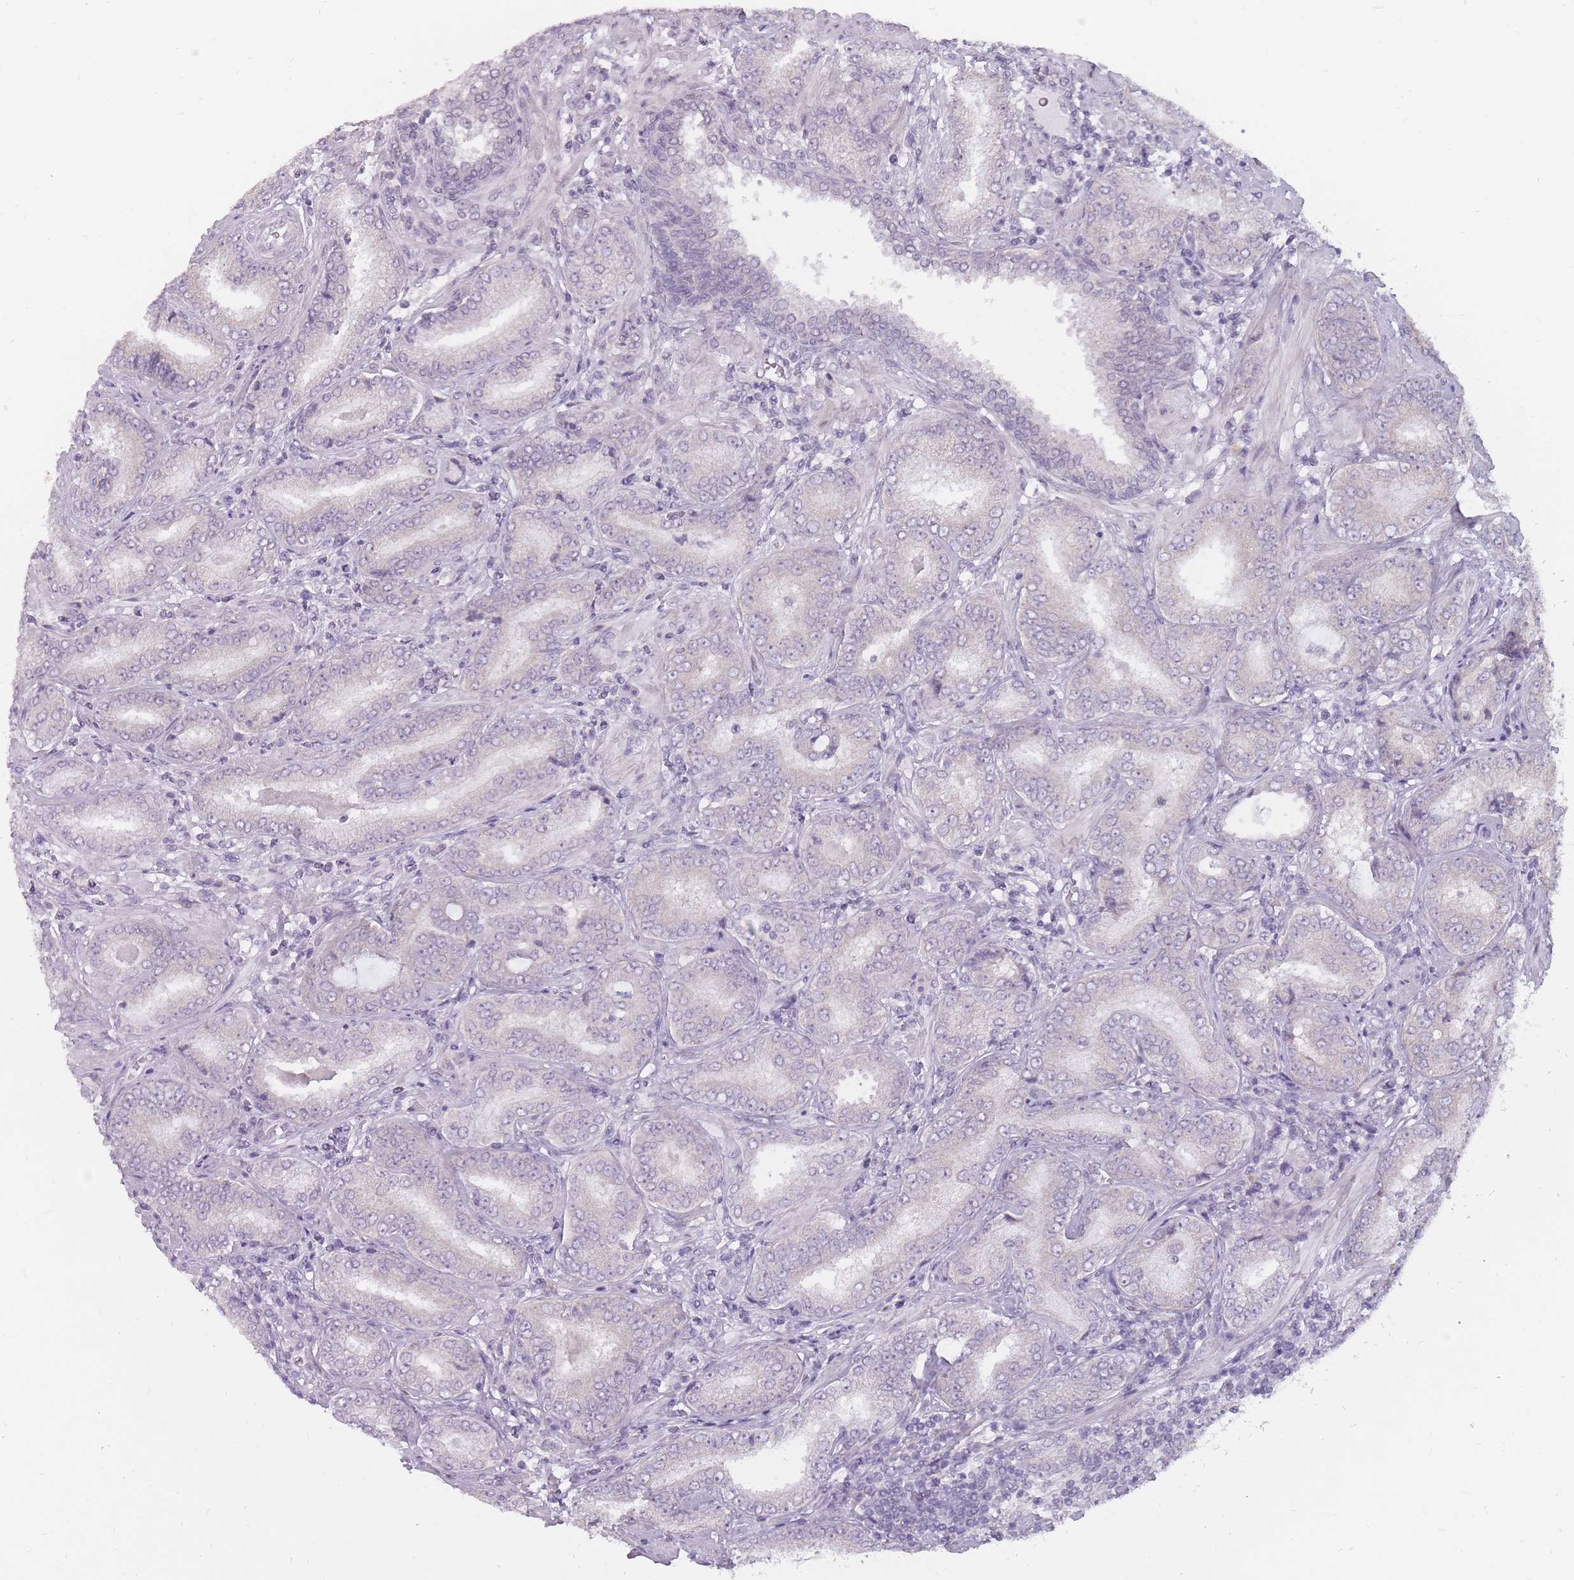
{"staining": {"intensity": "negative", "quantity": "none", "location": "none"}, "tissue": "prostate cancer", "cell_type": "Tumor cells", "image_type": "cancer", "snomed": [{"axis": "morphology", "description": "Adenocarcinoma, High grade"}, {"axis": "topography", "description": "Prostate"}], "caption": "High power microscopy micrograph of an immunohistochemistry (IHC) histopathology image of high-grade adenocarcinoma (prostate), revealing no significant expression in tumor cells. (Stains: DAB IHC with hematoxylin counter stain, Microscopy: brightfield microscopy at high magnification).", "gene": "POMZP3", "patient": {"sex": "male", "age": 72}}